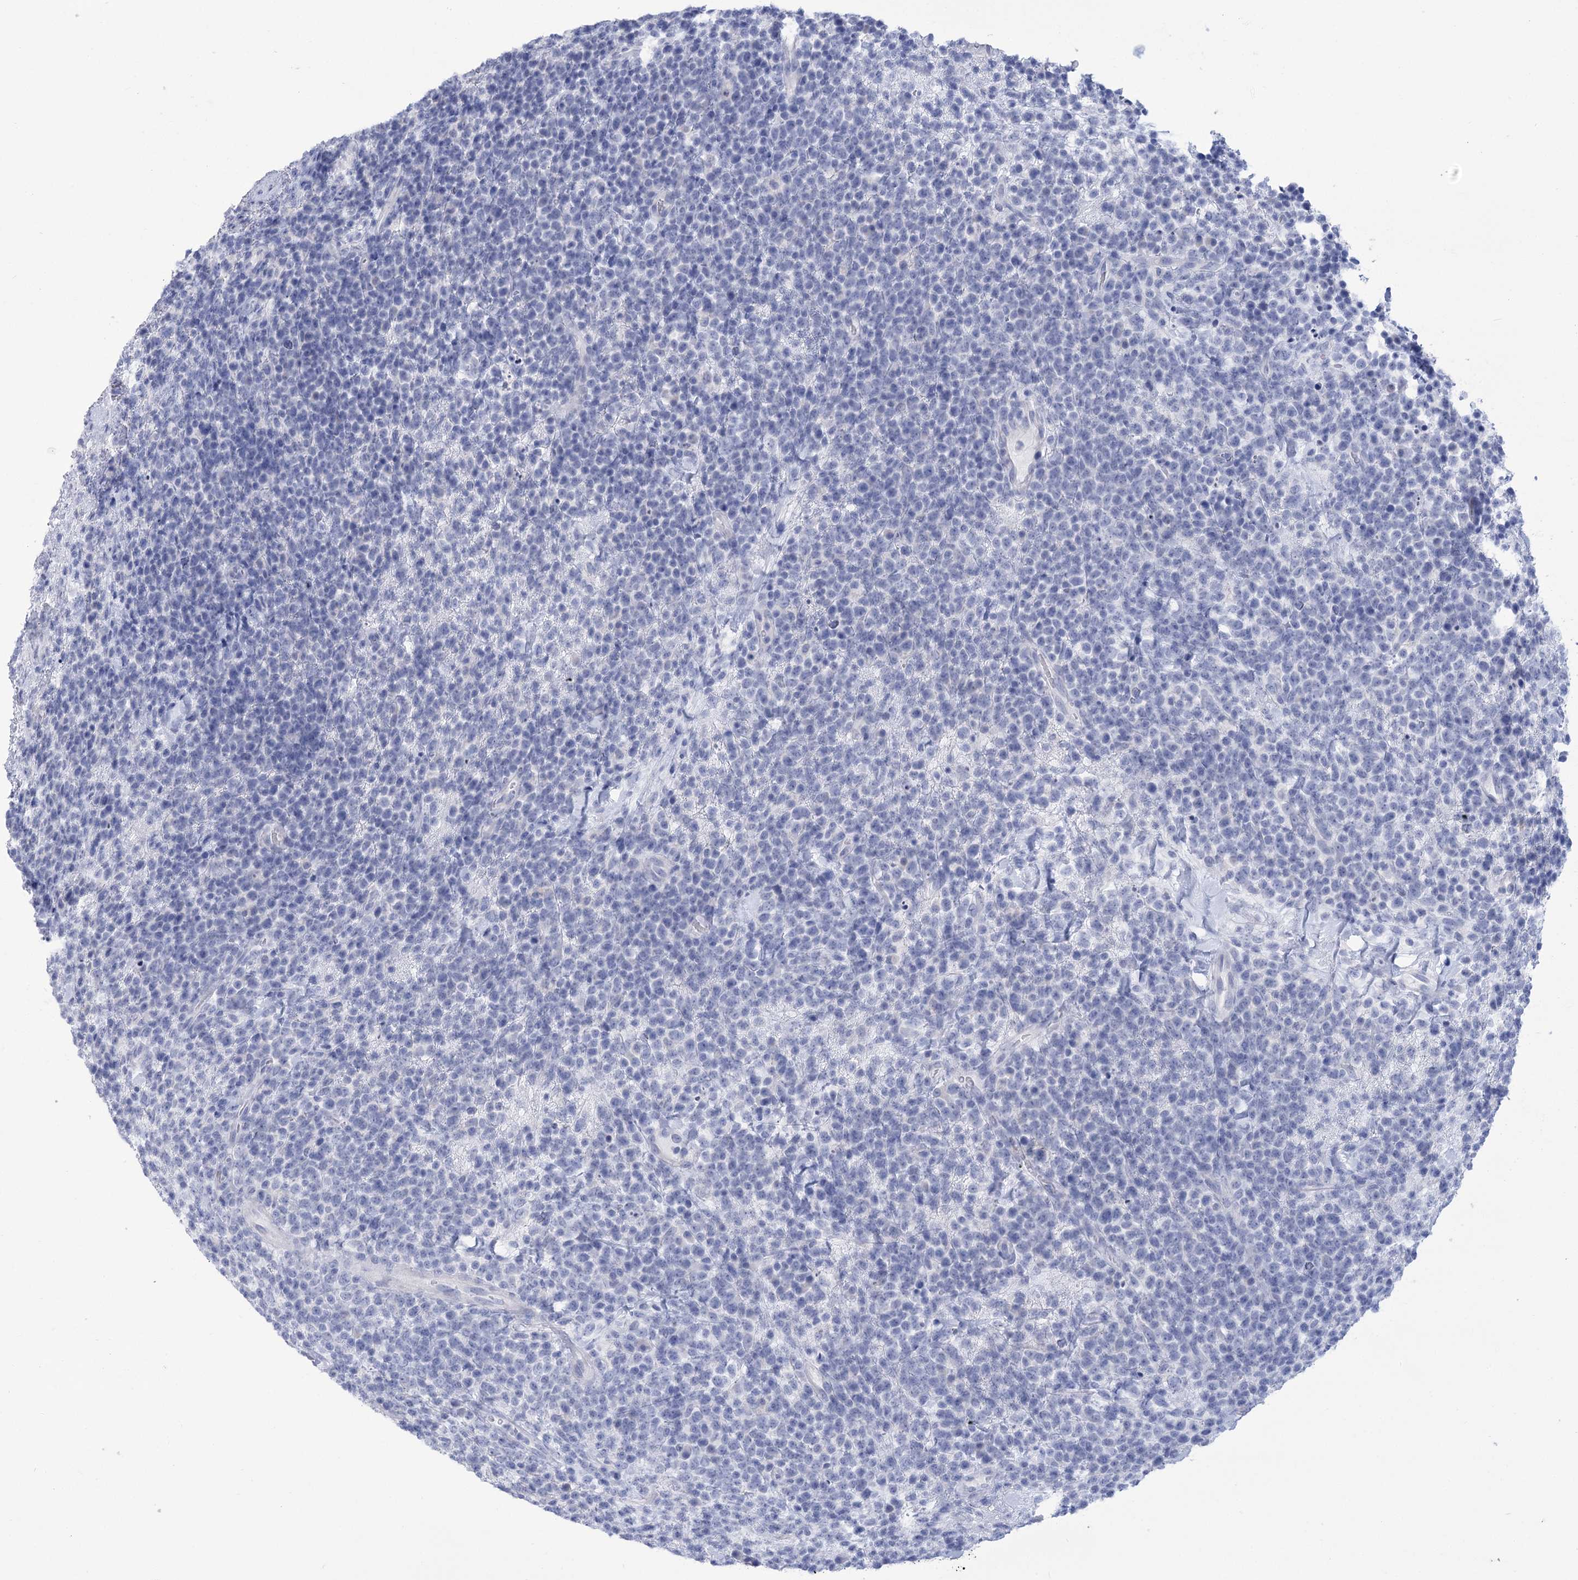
{"staining": {"intensity": "negative", "quantity": "none", "location": "none"}, "tissue": "lymphoma", "cell_type": "Tumor cells", "image_type": "cancer", "snomed": [{"axis": "morphology", "description": "Malignant lymphoma, non-Hodgkin's type, High grade"}, {"axis": "topography", "description": "Colon"}], "caption": "This is an immunohistochemistry histopathology image of high-grade malignant lymphoma, non-Hodgkin's type. There is no staining in tumor cells.", "gene": "PBLD", "patient": {"sex": "female", "age": 53}}